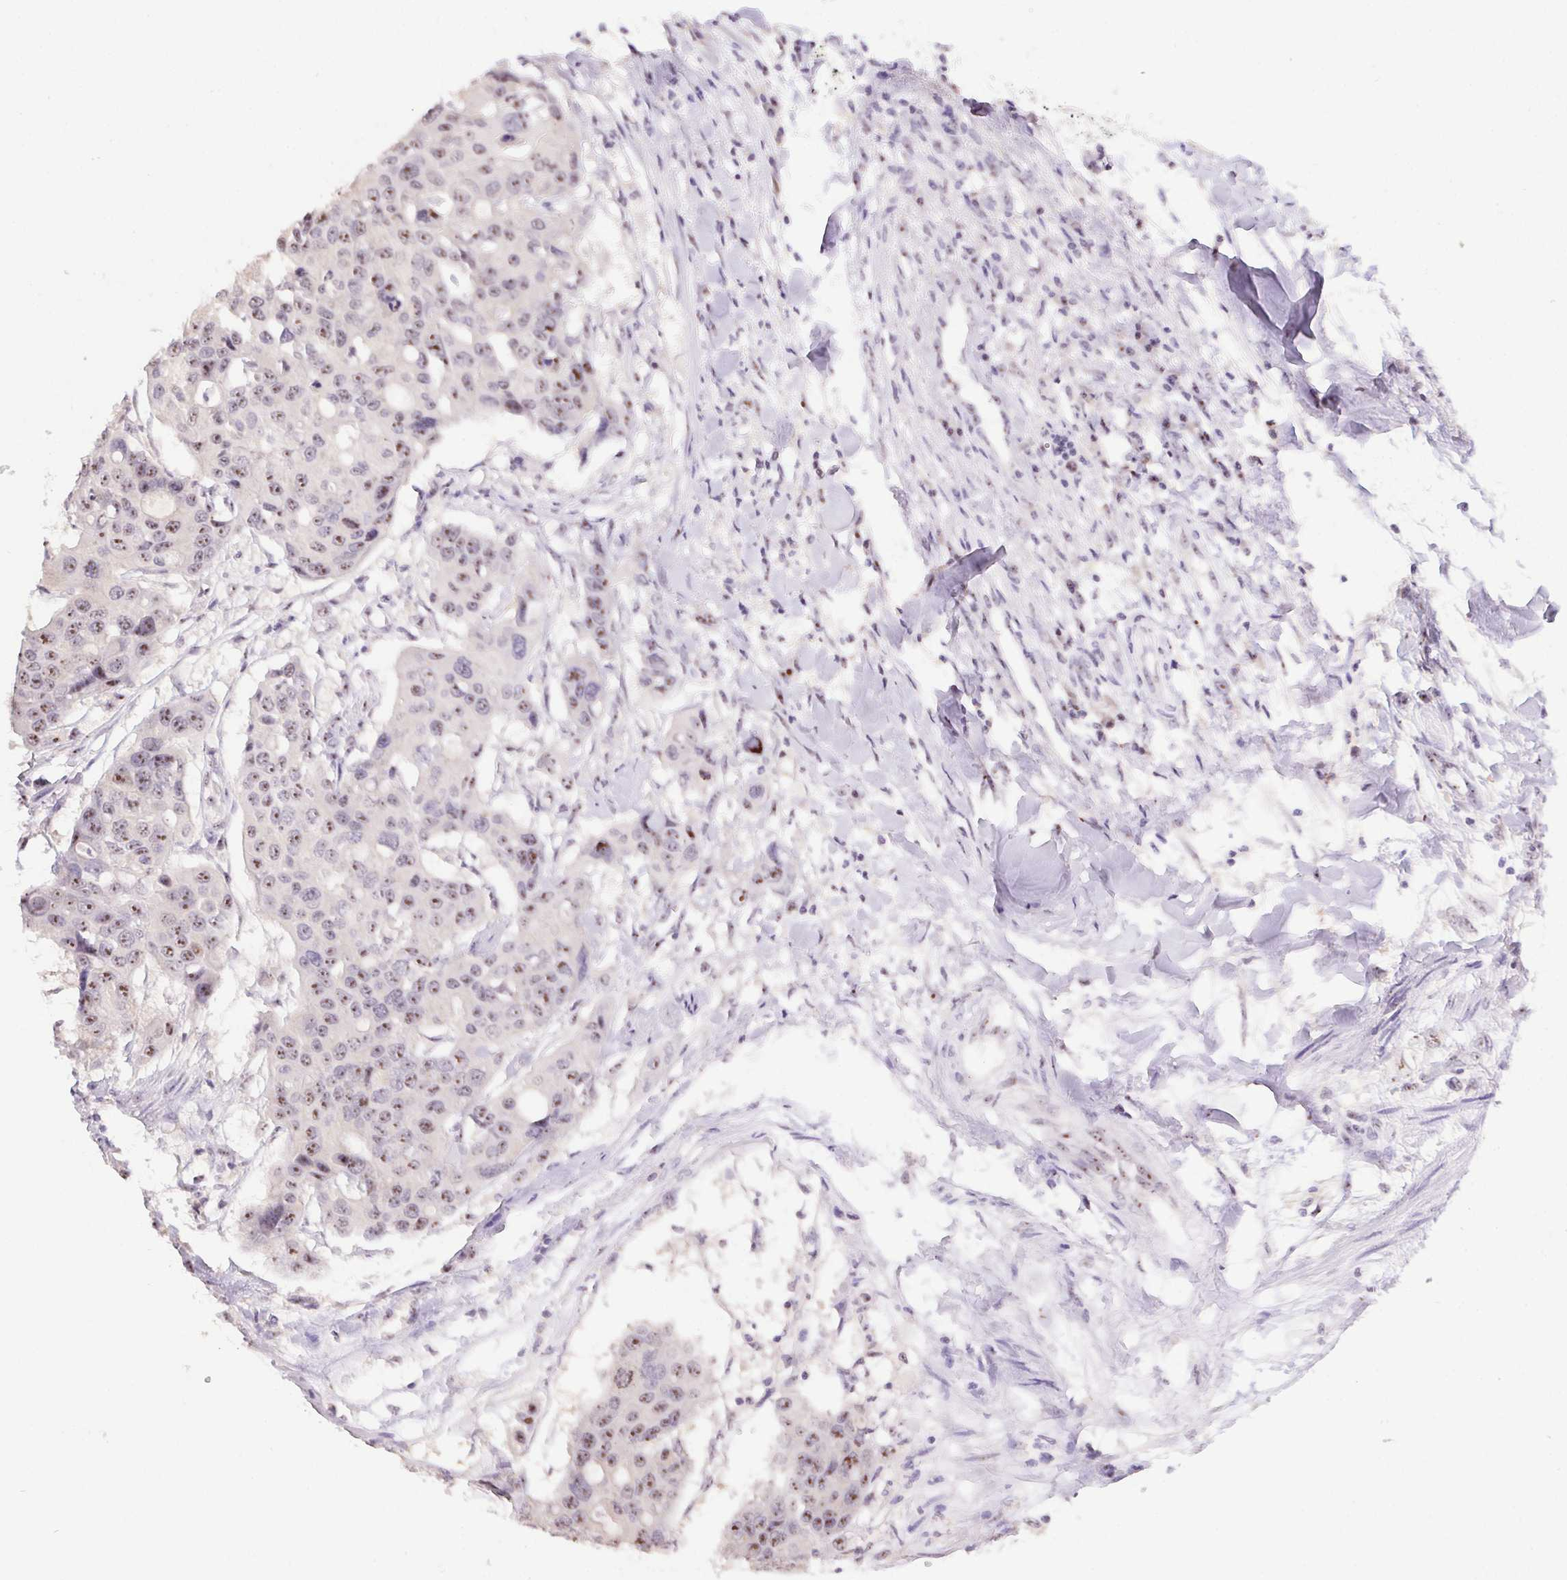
{"staining": {"intensity": "weak", "quantity": "25%-75%", "location": "nuclear"}, "tissue": "colorectal cancer", "cell_type": "Tumor cells", "image_type": "cancer", "snomed": [{"axis": "morphology", "description": "Adenocarcinoma, NOS"}, {"axis": "topography", "description": "Colon"}], "caption": "Immunohistochemistry (IHC) micrograph of neoplastic tissue: human colorectal adenocarcinoma stained using immunohistochemistry (IHC) exhibits low levels of weak protein expression localized specifically in the nuclear of tumor cells, appearing as a nuclear brown color.", "gene": "BATF2", "patient": {"sex": "male", "age": 77}}